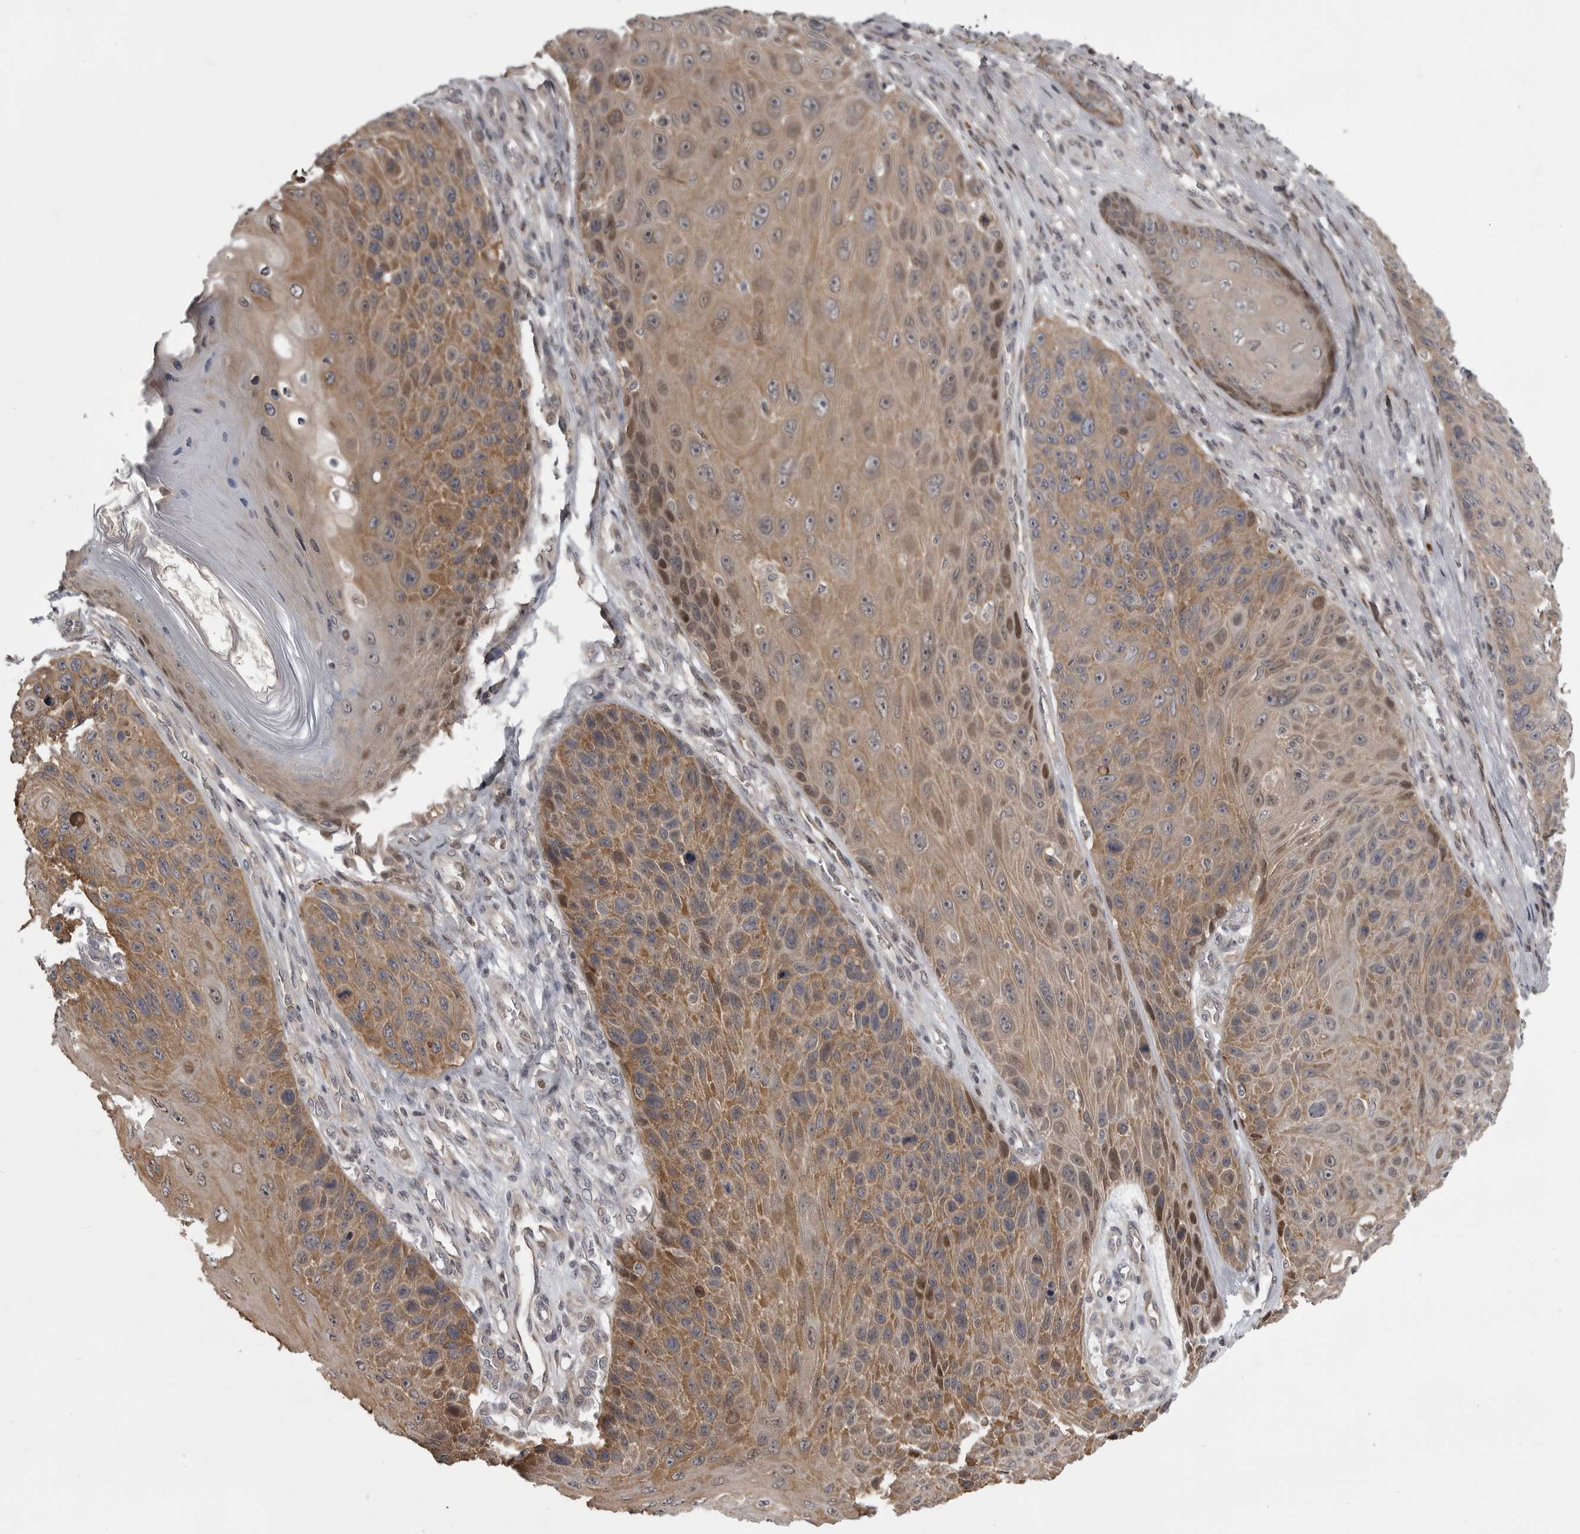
{"staining": {"intensity": "moderate", "quantity": ">75%", "location": "cytoplasmic/membranous,nuclear"}, "tissue": "skin cancer", "cell_type": "Tumor cells", "image_type": "cancer", "snomed": [{"axis": "morphology", "description": "Squamous cell carcinoma, NOS"}, {"axis": "topography", "description": "Skin"}], "caption": "IHC micrograph of neoplastic tissue: human skin cancer stained using IHC exhibits medium levels of moderate protein expression localized specifically in the cytoplasmic/membranous and nuclear of tumor cells, appearing as a cytoplasmic/membranous and nuclear brown color.", "gene": "SNX16", "patient": {"sex": "female", "age": 88}}